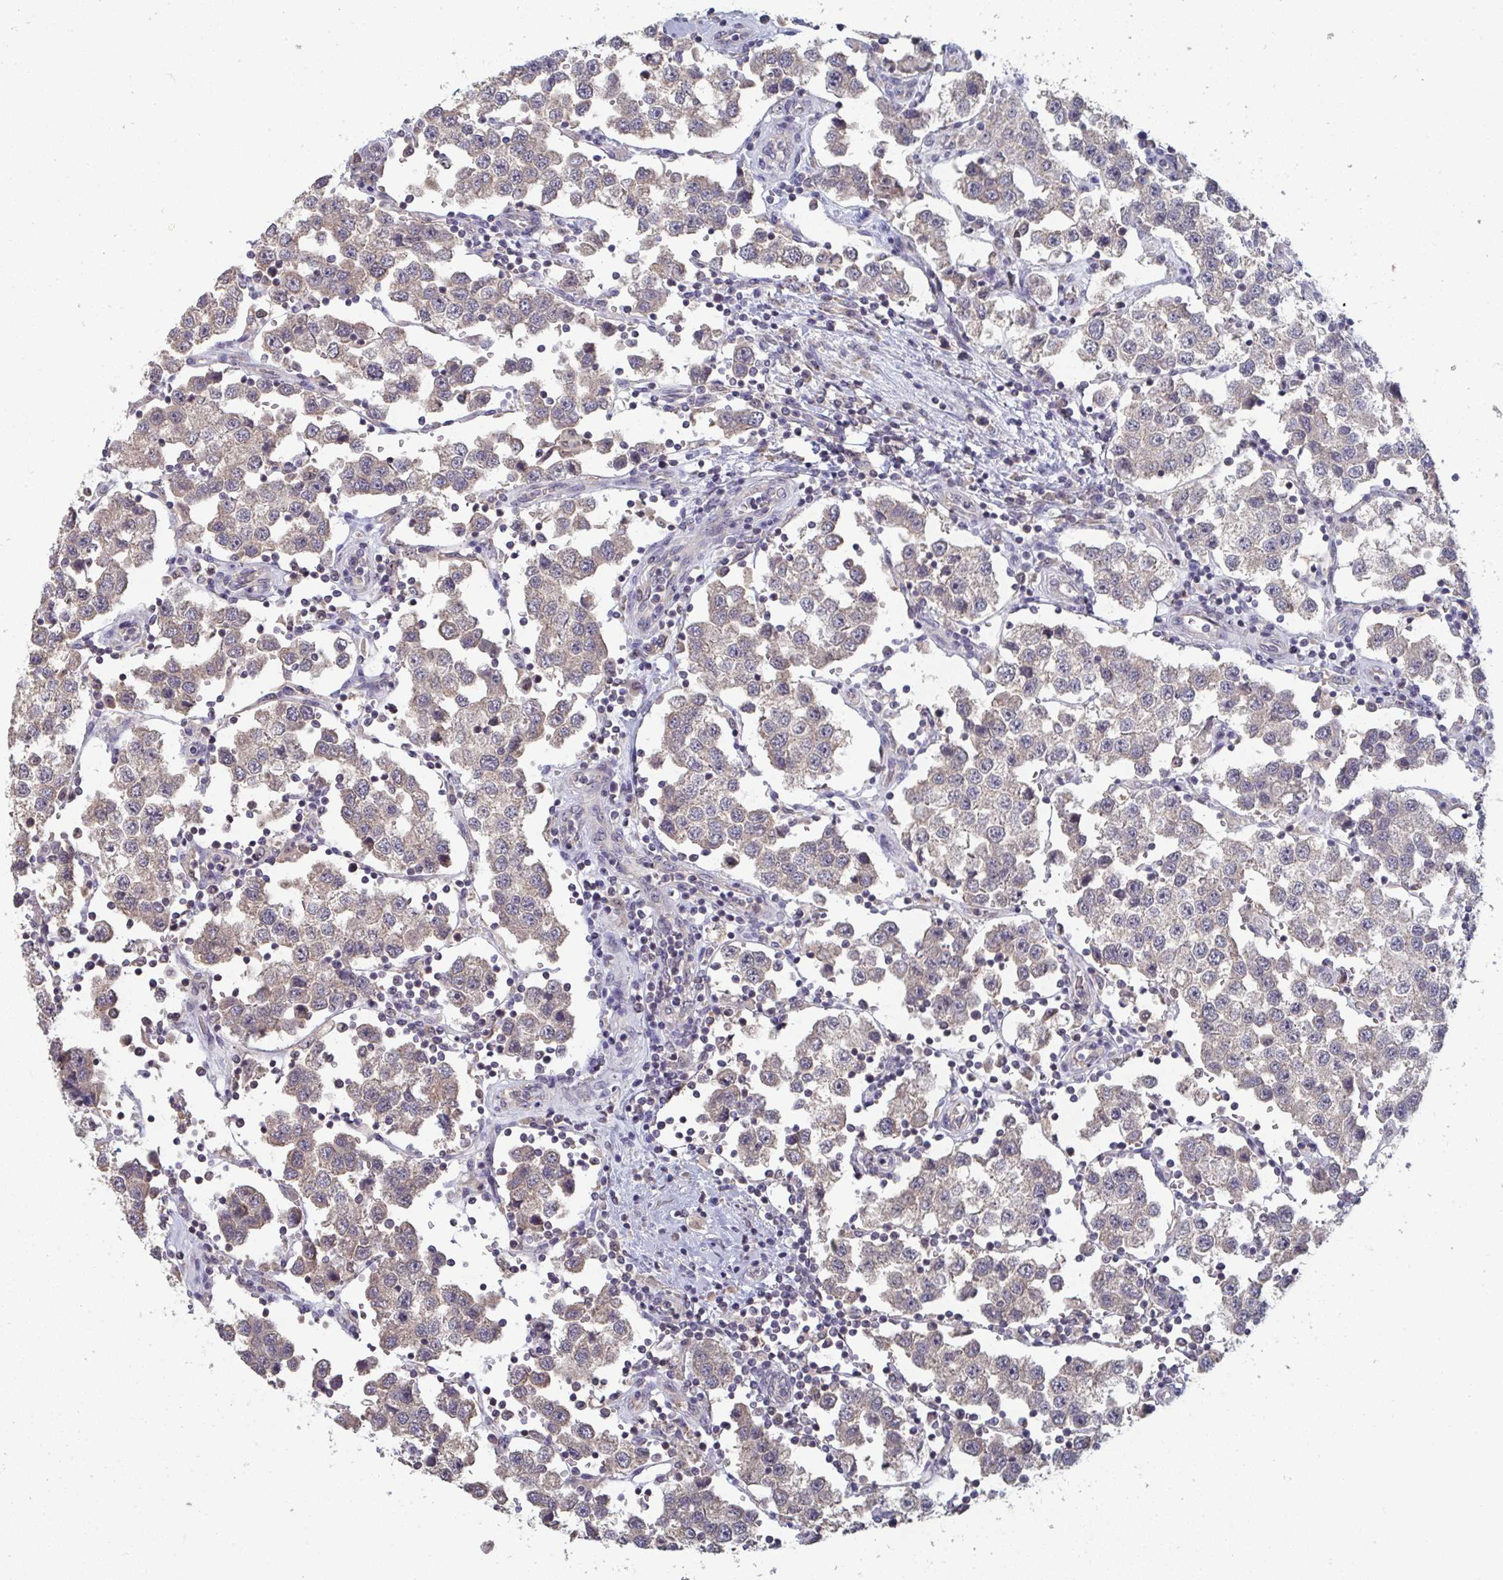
{"staining": {"intensity": "weak", "quantity": "25%-75%", "location": "cytoplasmic/membranous"}, "tissue": "testis cancer", "cell_type": "Tumor cells", "image_type": "cancer", "snomed": [{"axis": "morphology", "description": "Seminoma, NOS"}, {"axis": "topography", "description": "Testis"}], "caption": "Tumor cells show low levels of weak cytoplasmic/membranous staining in approximately 25%-75% of cells in human testis seminoma.", "gene": "LIX1", "patient": {"sex": "male", "age": 37}}